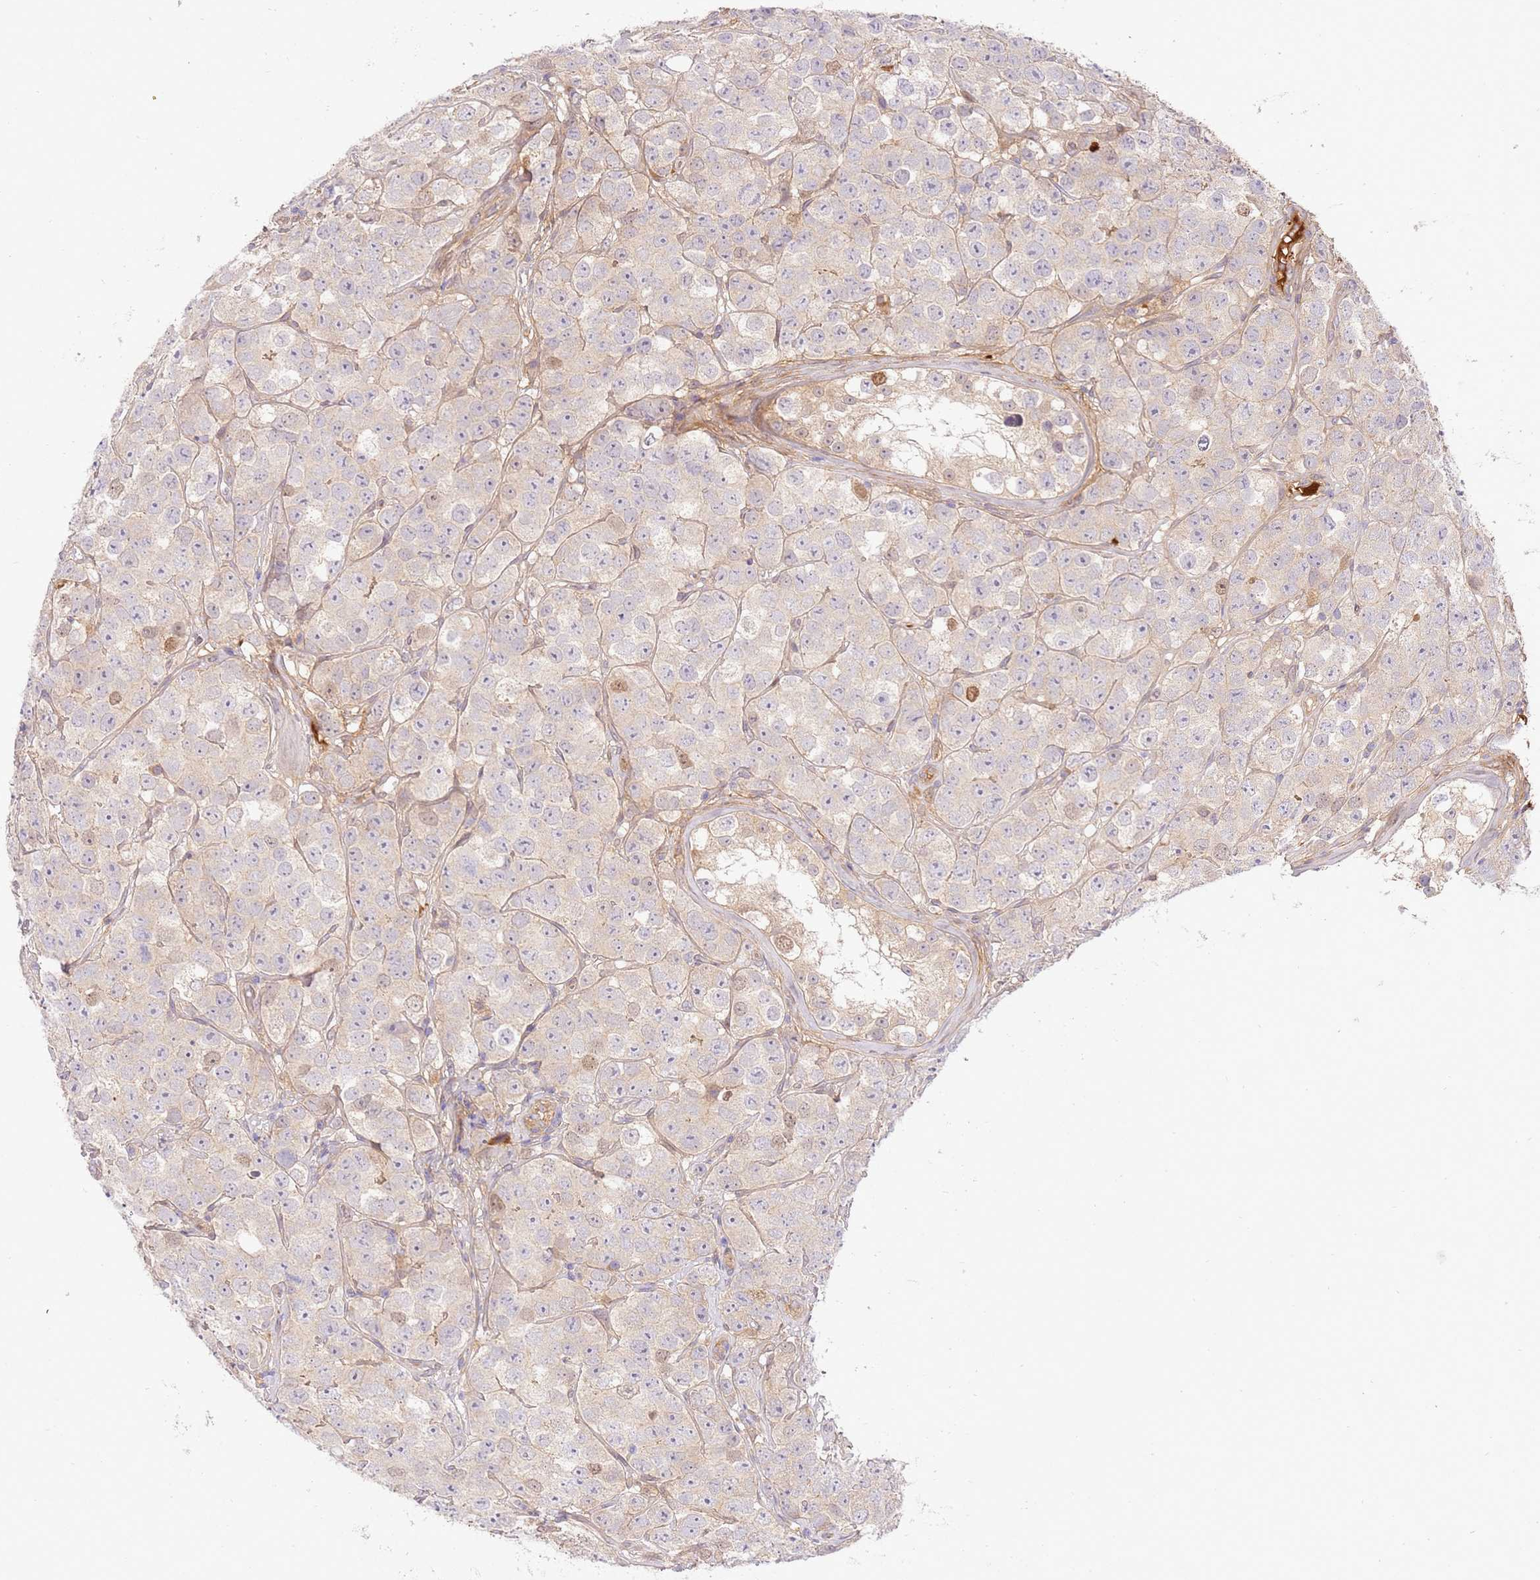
{"staining": {"intensity": "weak", "quantity": "<25%", "location": "cytoplasmic/membranous"}, "tissue": "testis cancer", "cell_type": "Tumor cells", "image_type": "cancer", "snomed": [{"axis": "morphology", "description": "Seminoma, NOS"}, {"axis": "topography", "description": "Testis"}], "caption": "This is an immunohistochemistry (IHC) image of testis seminoma. There is no staining in tumor cells.", "gene": "C8G", "patient": {"sex": "male", "age": 28}}